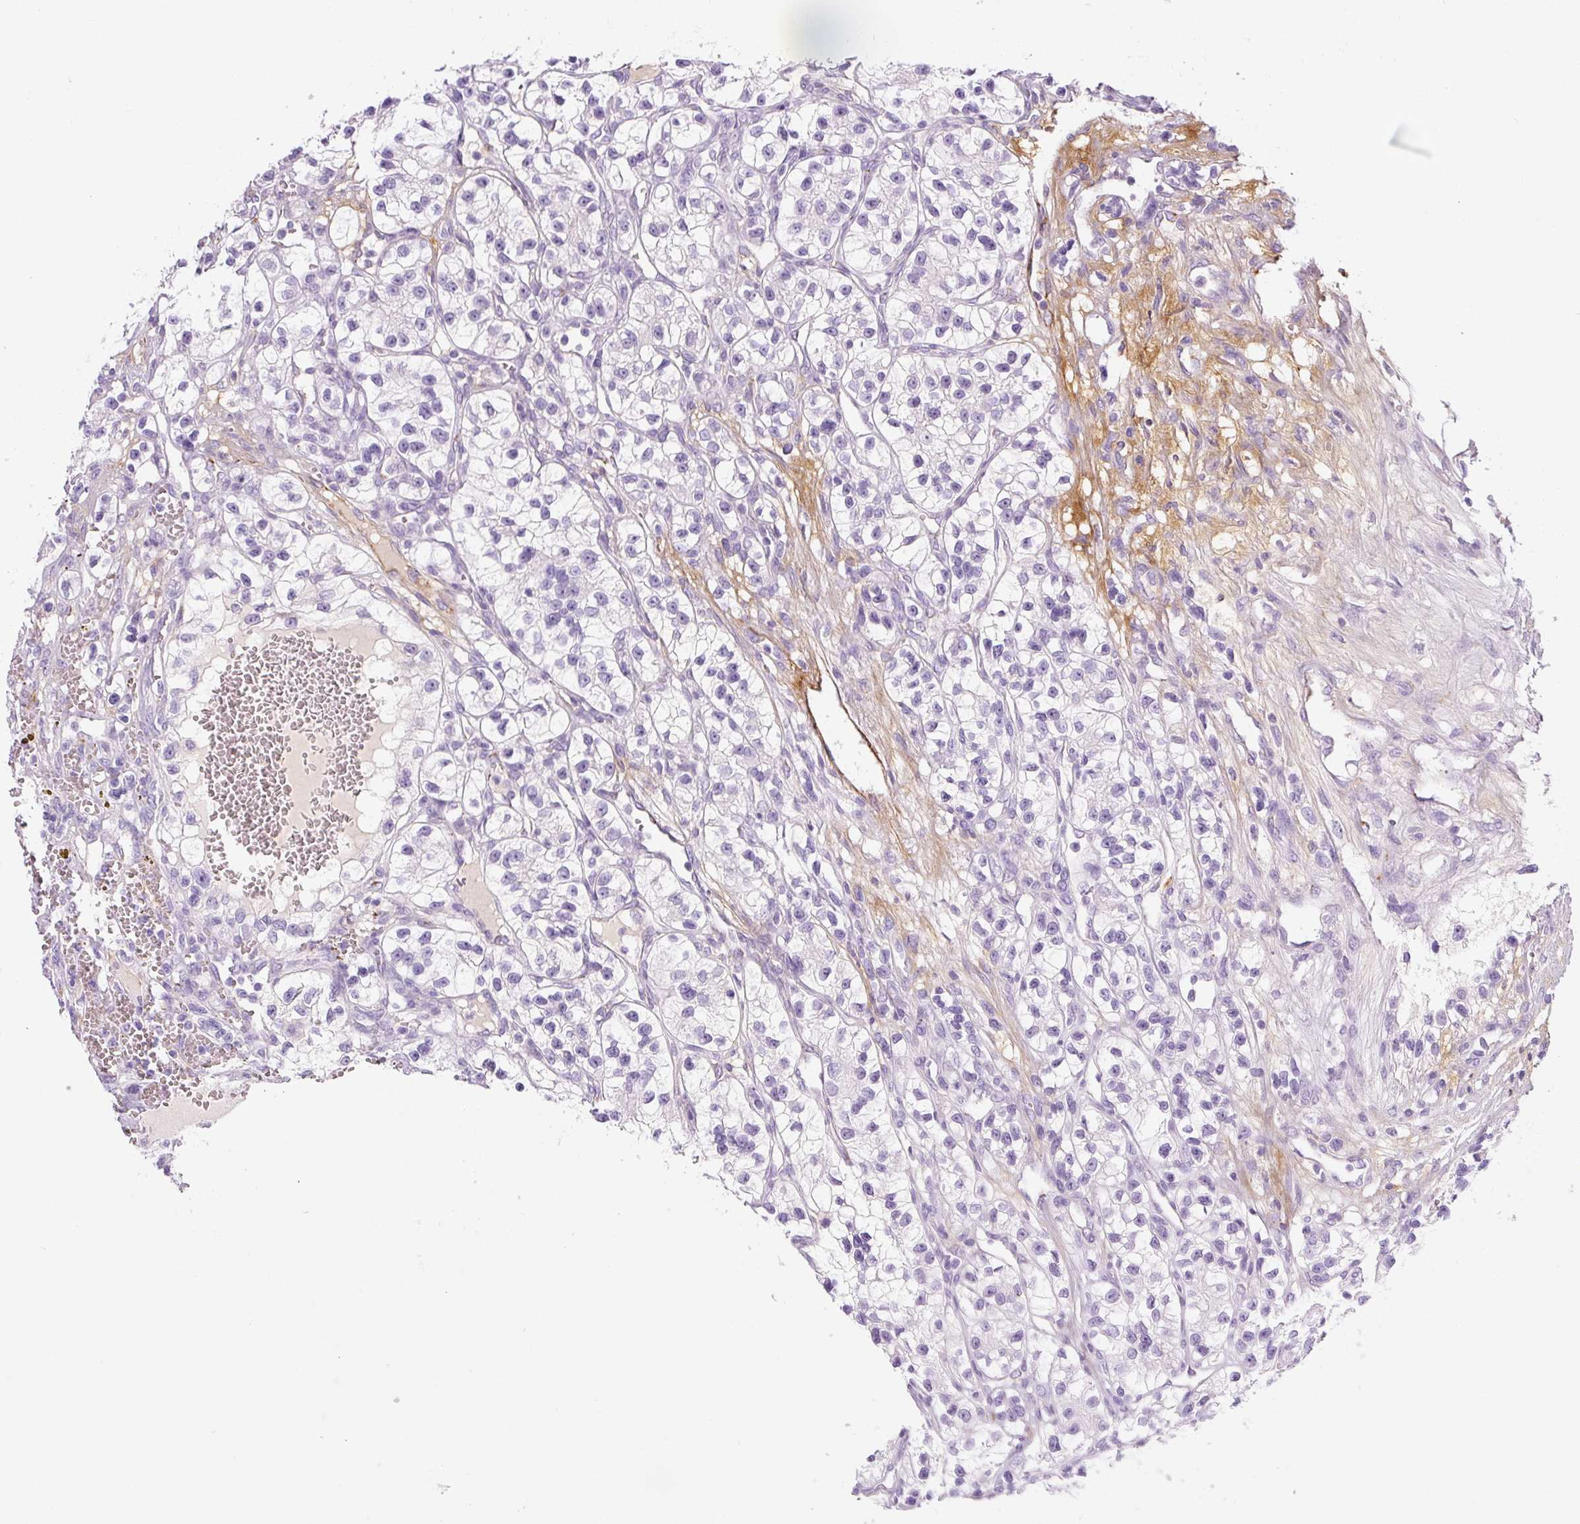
{"staining": {"intensity": "negative", "quantity": "none", "location": "none"}, "tissue": "renal cancer", "cell_type": "Tumor cells", "image_type": "cancer", "snomed": [{"axis": "morphology", "description": "Adenocarcinoma, NOS"}, {"axis": "topography", "description": "Kidney"}], "caption": "There is no significant expression in tumor cells of renal cancer (adenocarcinoma). (DAB (3,3'-diaminobenzidine) immunohistochemistry with hematoxylin counter stain).", "gene": "RSPO4", "patient": {"sex": "female", "age": 57}}